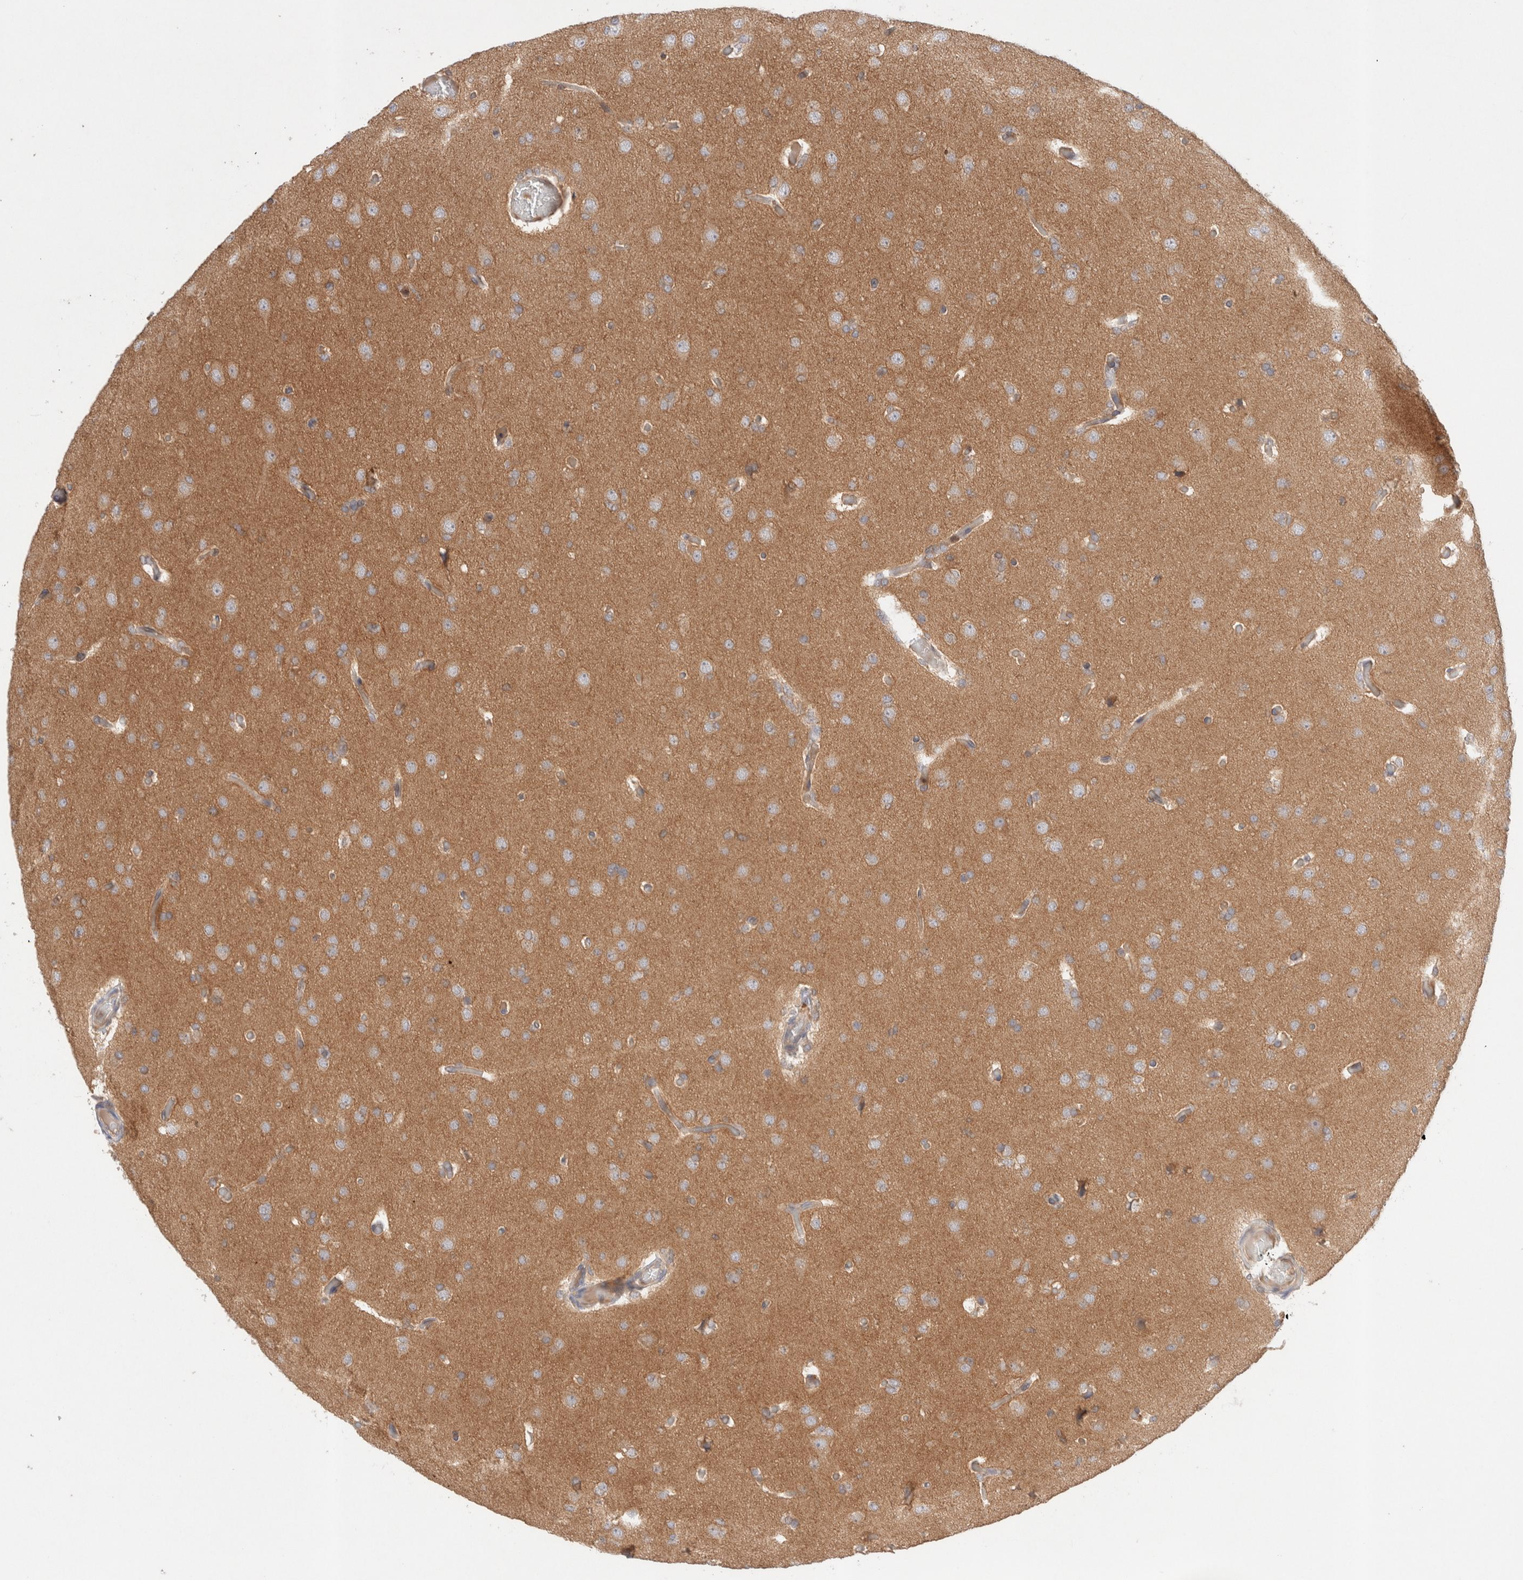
{"staining": {"intensity": "negative", "quantity": "none", "location": "none"}, "tissue": "glioma", "cell_type": "Tumor cells", "image_type": "cancer", "snomed": [{"axis": "morphology", "description": "Glioma, malignant, High grade"}, {"axis": "topography", "description": "Cerebral cortex"}], "caption": "IHC of high-grade glioma (malignant) exhibits no positivity in tumor cells.", "gene": "SIKE1", "patient": {"sex": "female", "age": 36}}